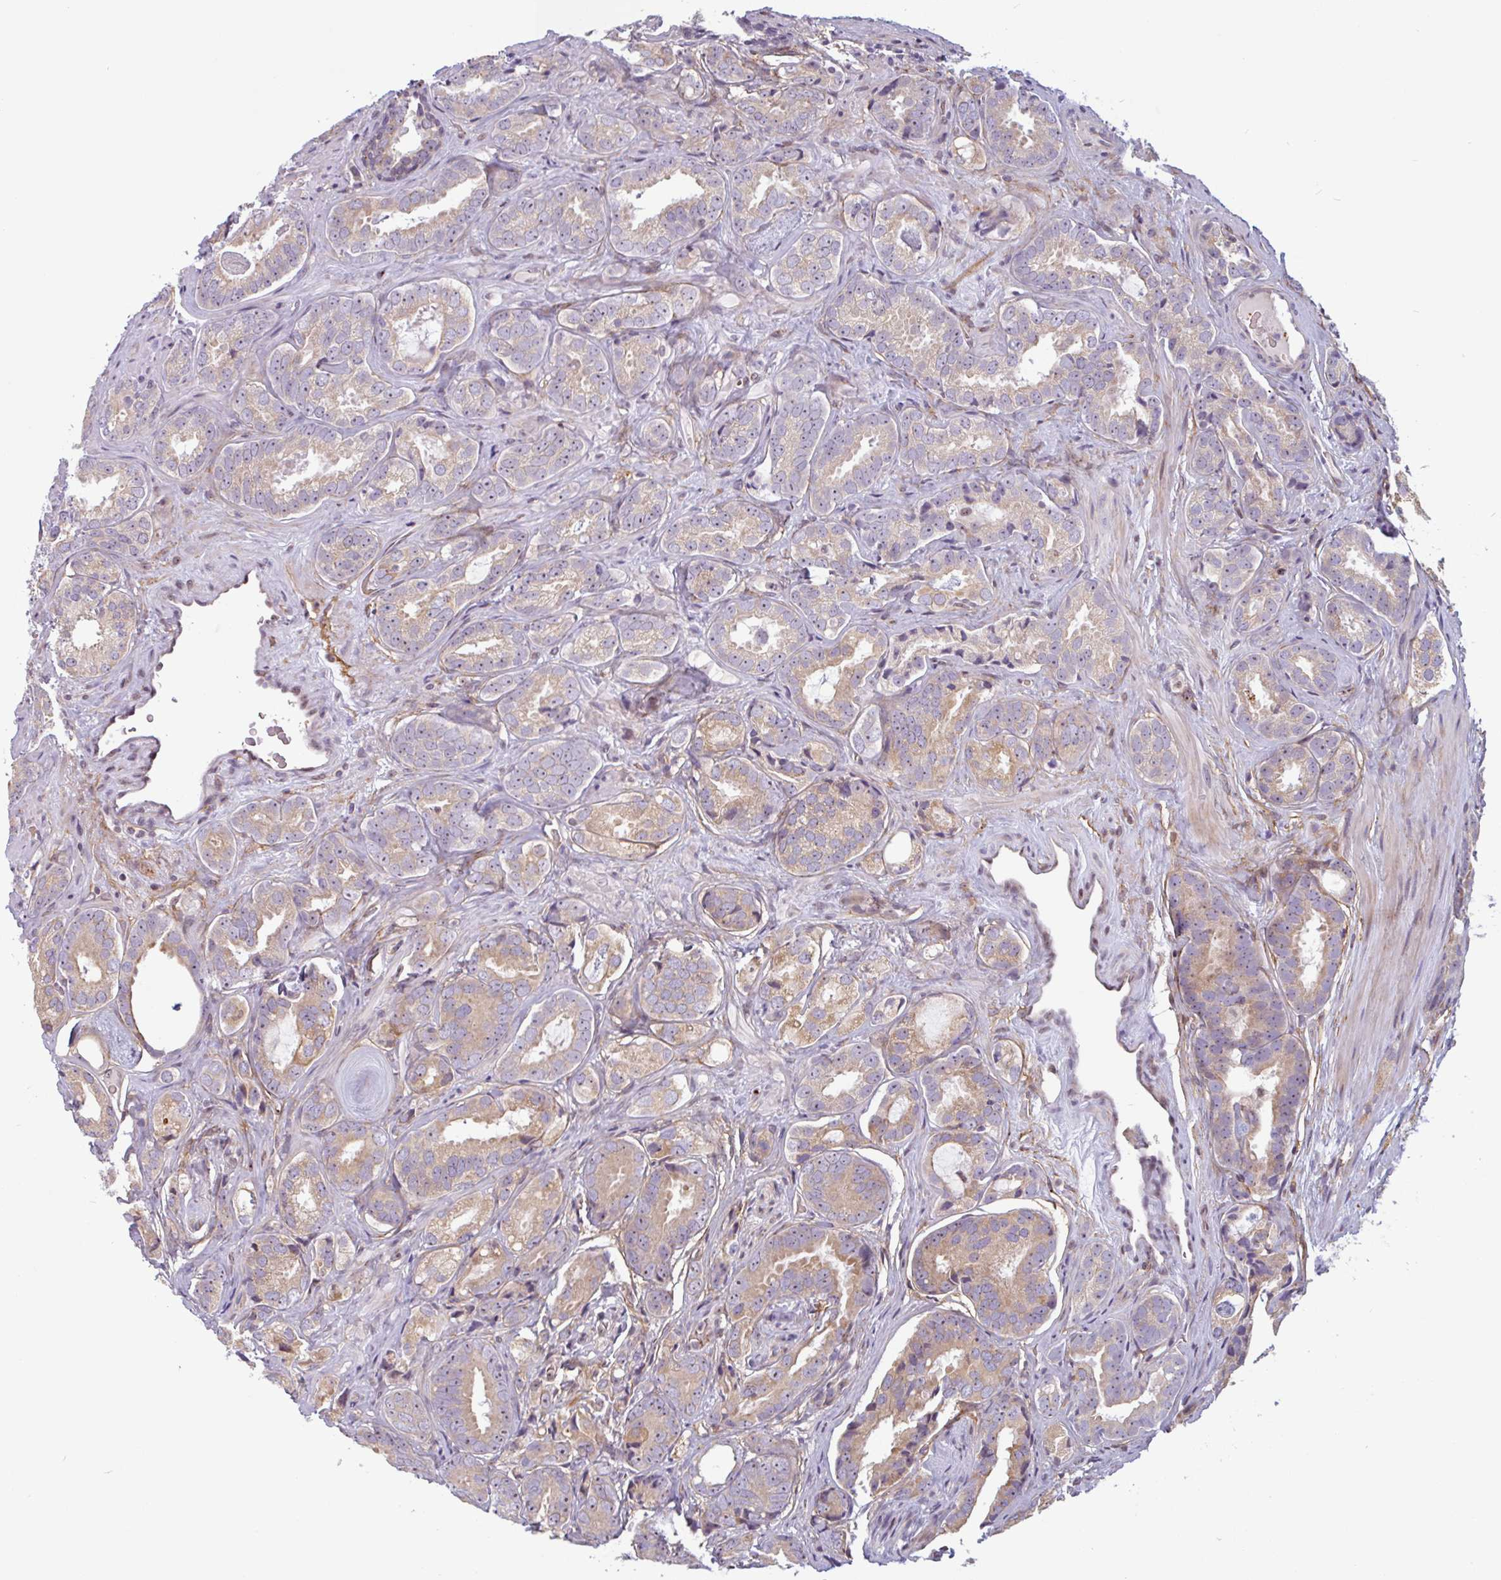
{"staining": {"intensity": "weak", "quantity": ">75%", "location": "cytoplasmic/membranous"}, "tissue": "prostate cancer", "cell_type": "Tumor cells", "image_type": "cancer", "snomed": [{"axis": "morphology", "description": "Adenocarcinoma, High grade"}, {"axis": "topography", "description": "Prostate"}], "caption": "Tumor cells display weak cytoplasmic/membranous expression in about >75% of cells in prostate cancer (high-grade adenocarcinoma). (DAB IHC with brightfield microscopy, high magnification).", "gene": "TMEM119", "patient": {"sex": "male", "age": 71}}